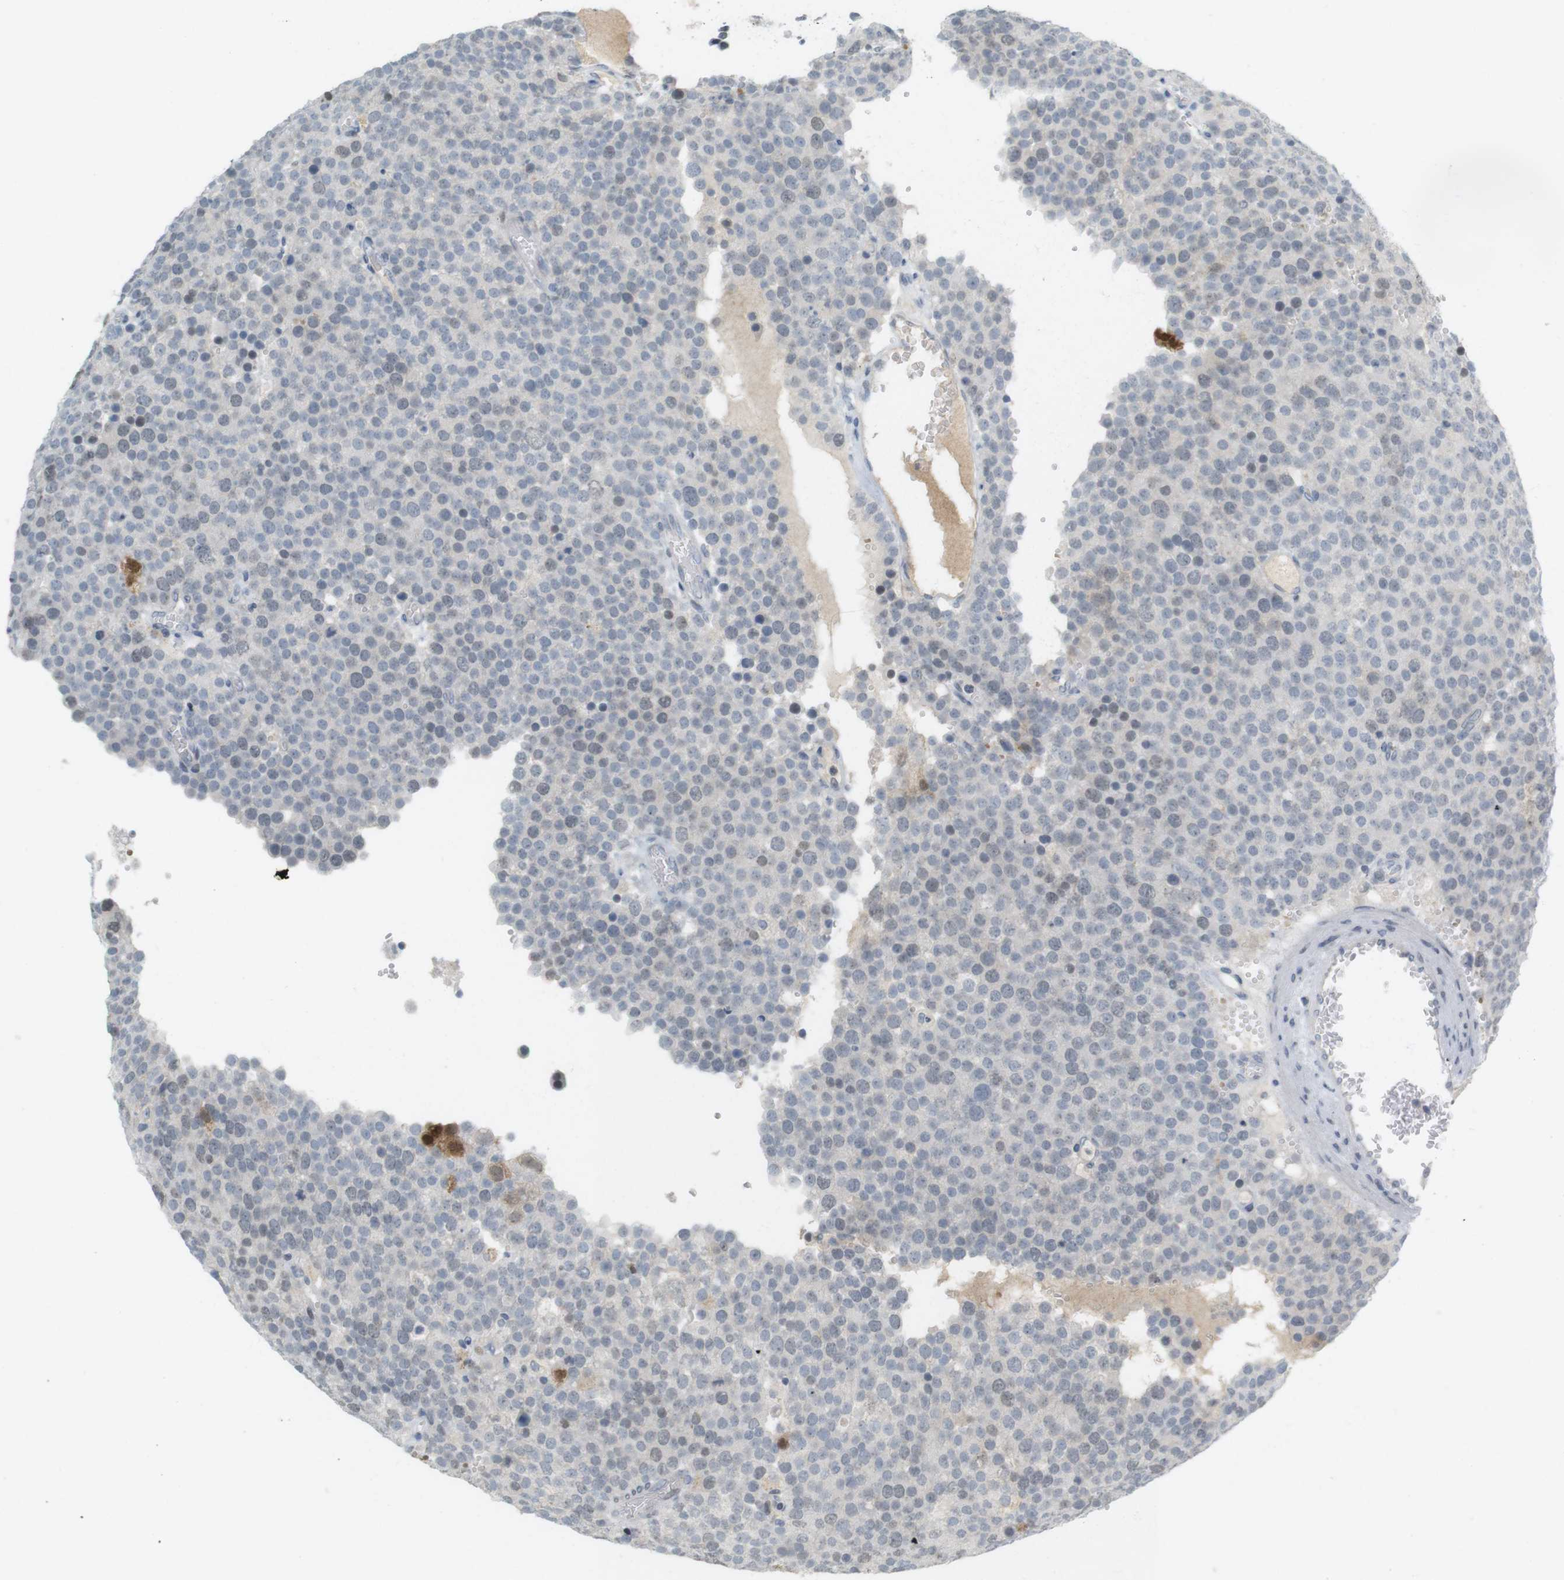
{"staining": {"intensity": "weak", "quantity": "<25%", "location": "nuclear"}, "tissue": "testis cancer", "cell_type": "Tumor cells", "image_type": "cancer", "snomed": [{"axis": "morphology", "description": "Normal tissue, NOS"}, {"axis": "morphology", "description": "Seminoma, NOS"}, {"axis": "topography", "description": "Testis"}], "caption": "The photomicrograph reveals no significant staining in tumor cells of testis cancer (seminoma). (Brightfield microscopy of DAB immunohistochemistry at high magnification).", "gene": "DMC1", "patient": {"sex": "male", "age": 71}}